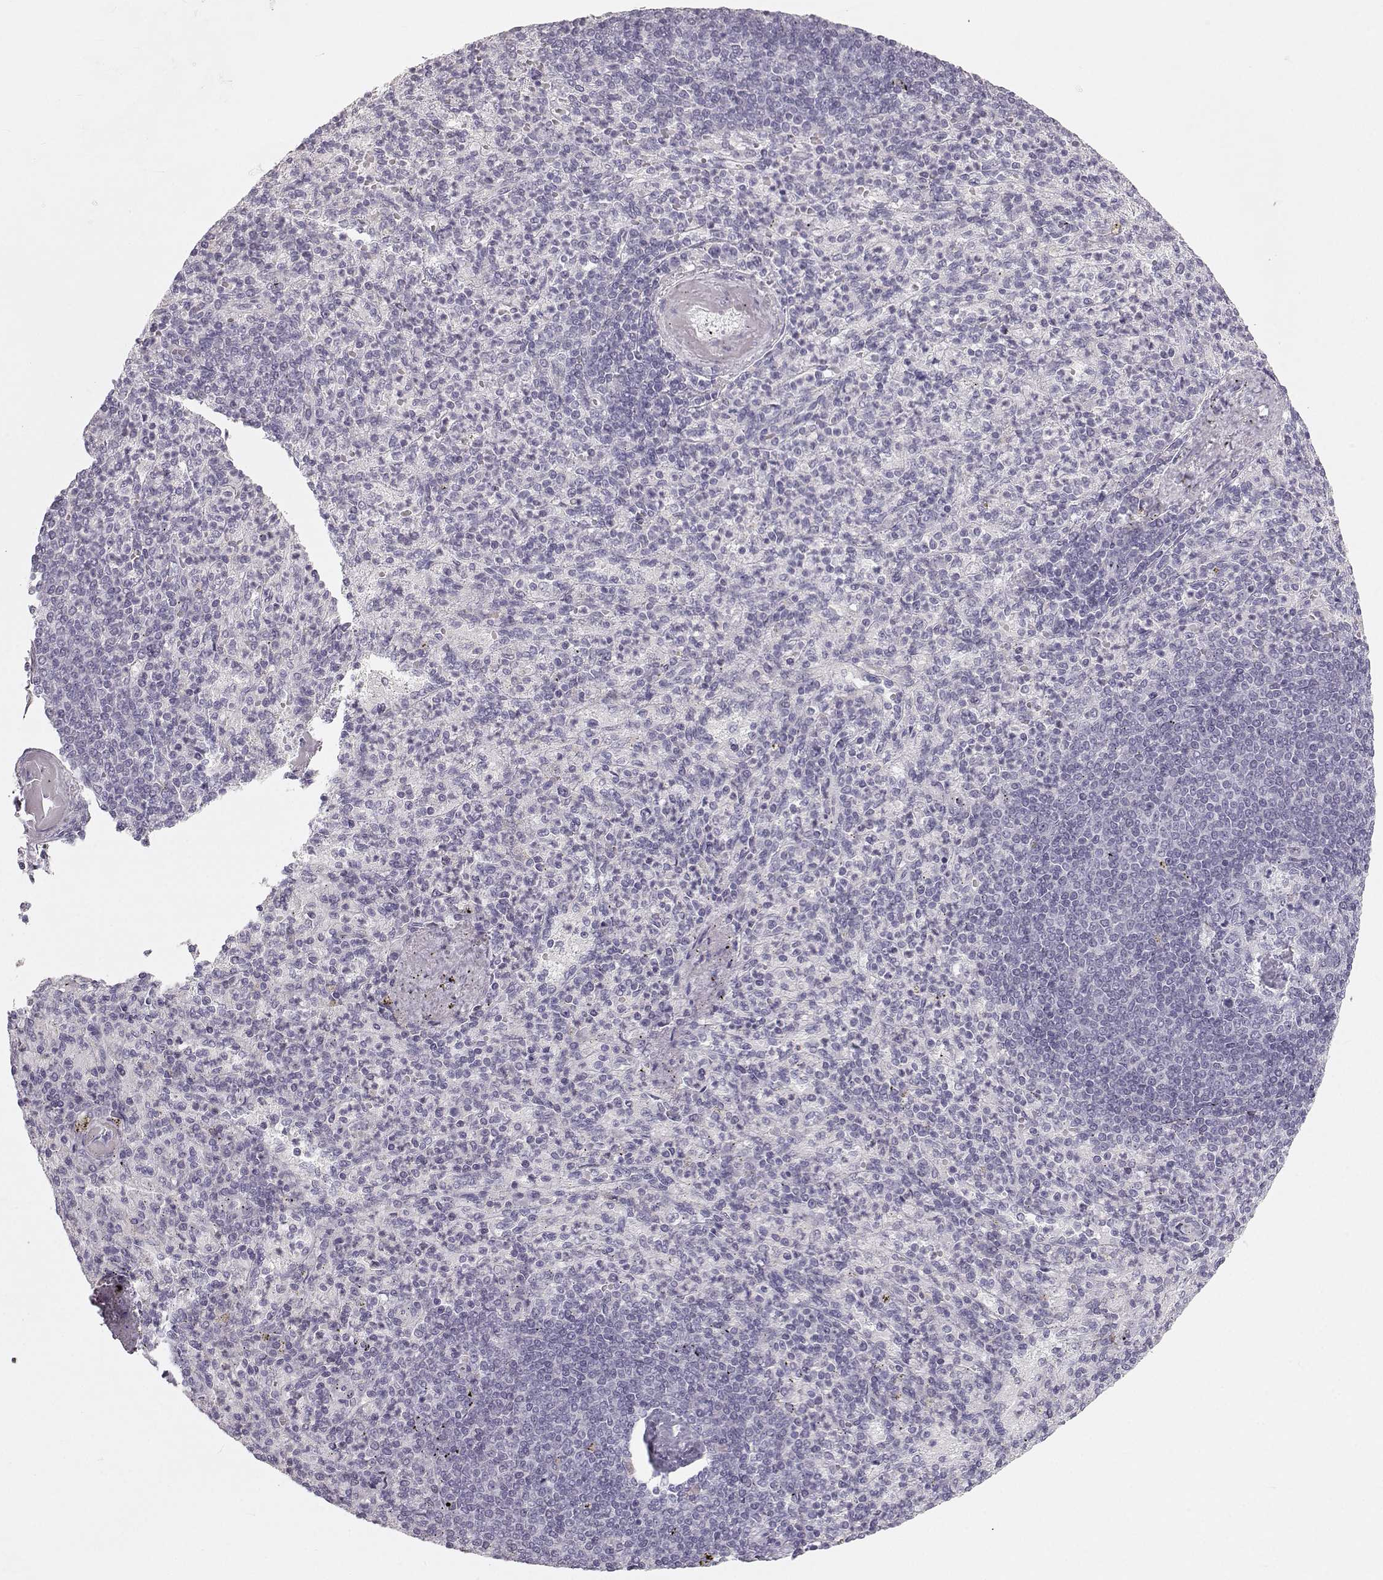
{"staining": {"intensity": "negative", "quantity": "none", "location": "none"}, "tissue": "spleen", "cell_type": "Cells in red pulp", "image_type": "normal", "snomed": [{"axis": "morphology", "description": "Normal tissue, NOS"}, {"axis": "topography", "description": "Spleen"}], "caption": "This is an IHC photomicrograph of benign spleen. There is no expression in cells in red pulp.", "gene": "OIP5", "patient": {"sex": "female", "age": 74}}